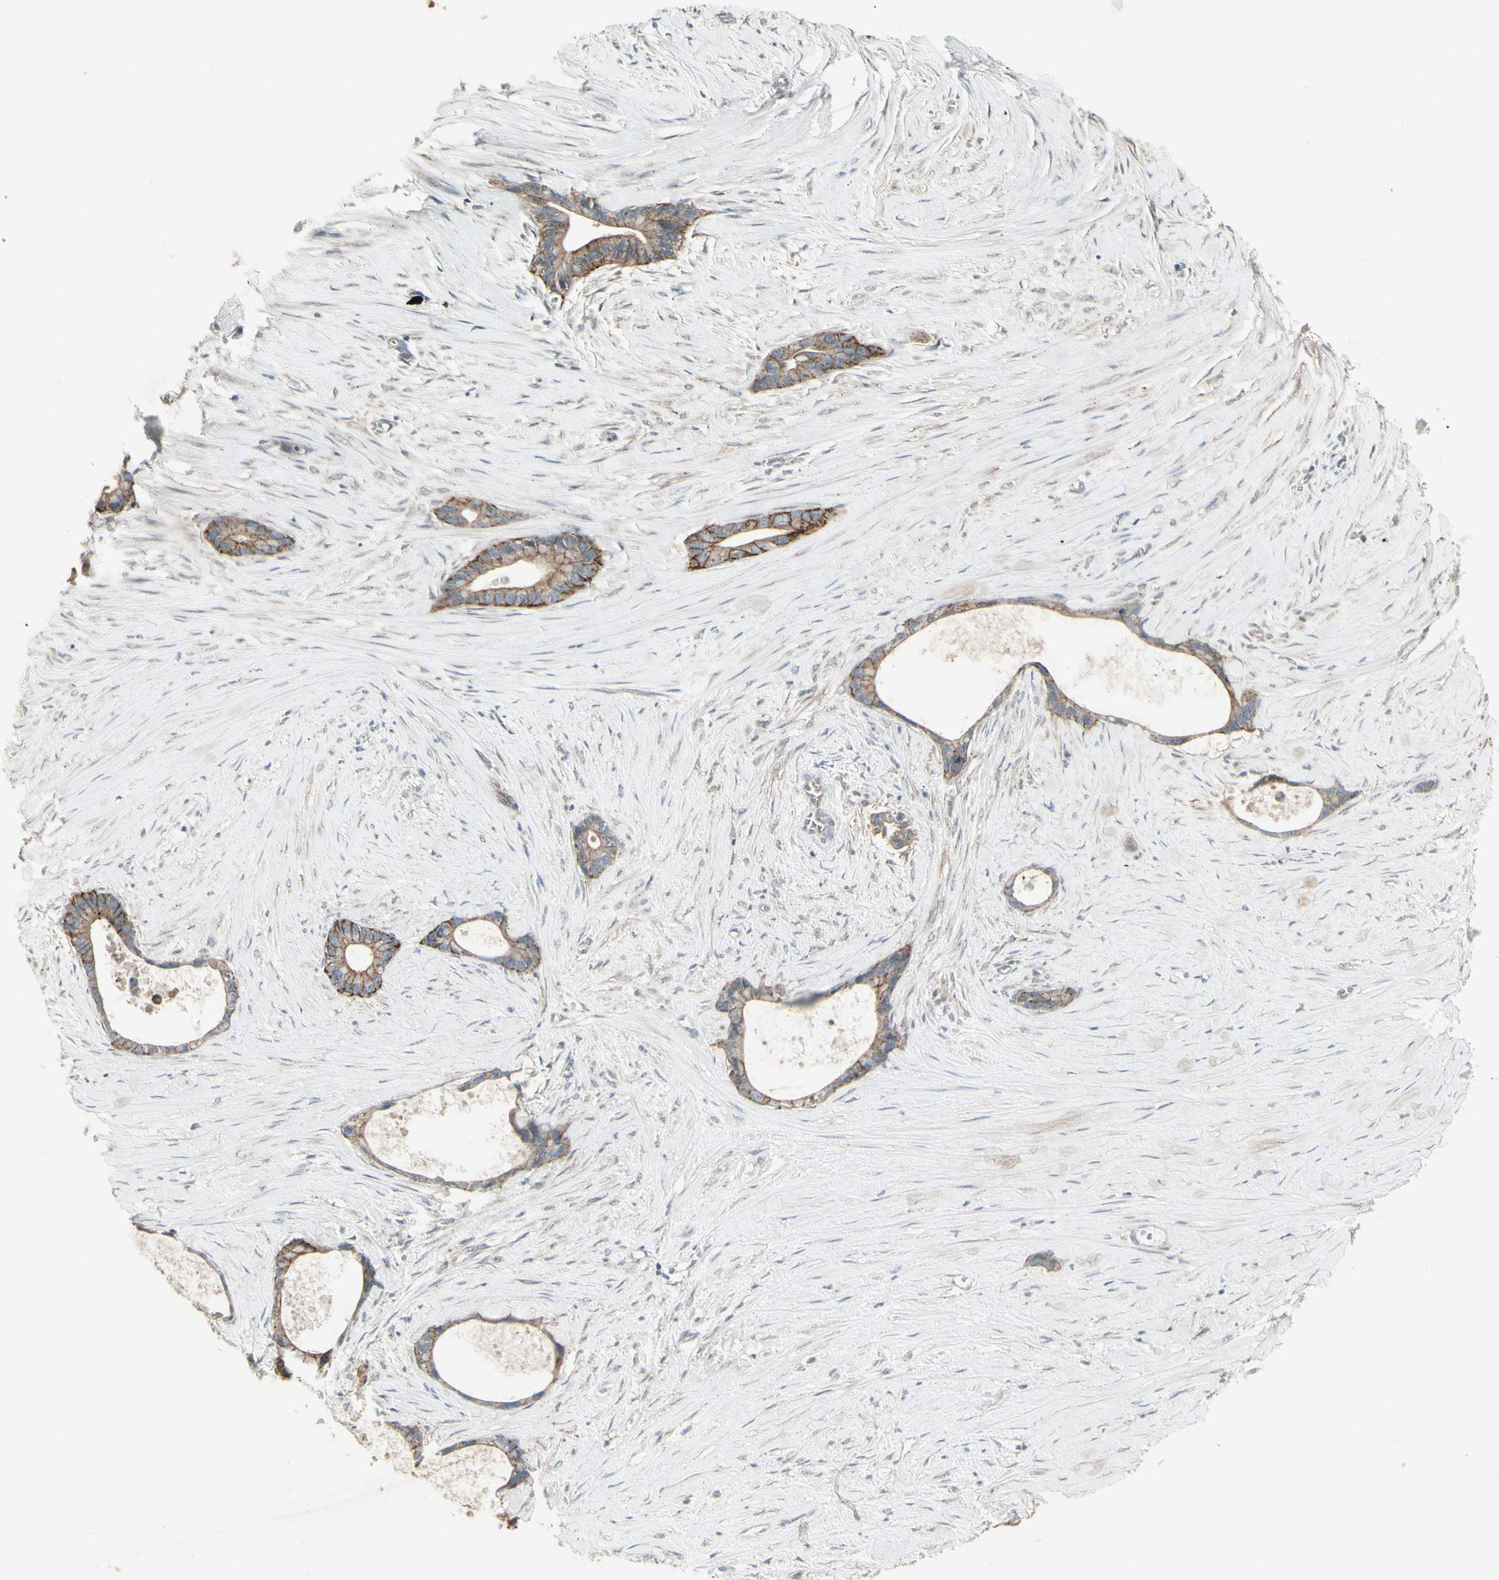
{"staining": {"intensity": "moderate", "quantity": ">75%", "location": "cytoplasmic/membranous"}, "tissue": "liver cancer", "cell_type": "Tumor cells", "image_type": "cancer", "snomed": [{"axis": "morphology", "description": "Cholangiocarcinoma"}, {"axis": "topography", "description": "Liver"}], "caption": "Protein positivity by immunohistochemistry reveals moderate cytoplasmic/membranous staining in approximately >75% of tumor cells in liver cholangiocarcinoma.", "gene": "FXYD3", "patient": {"sex": "female", "age": 55}}